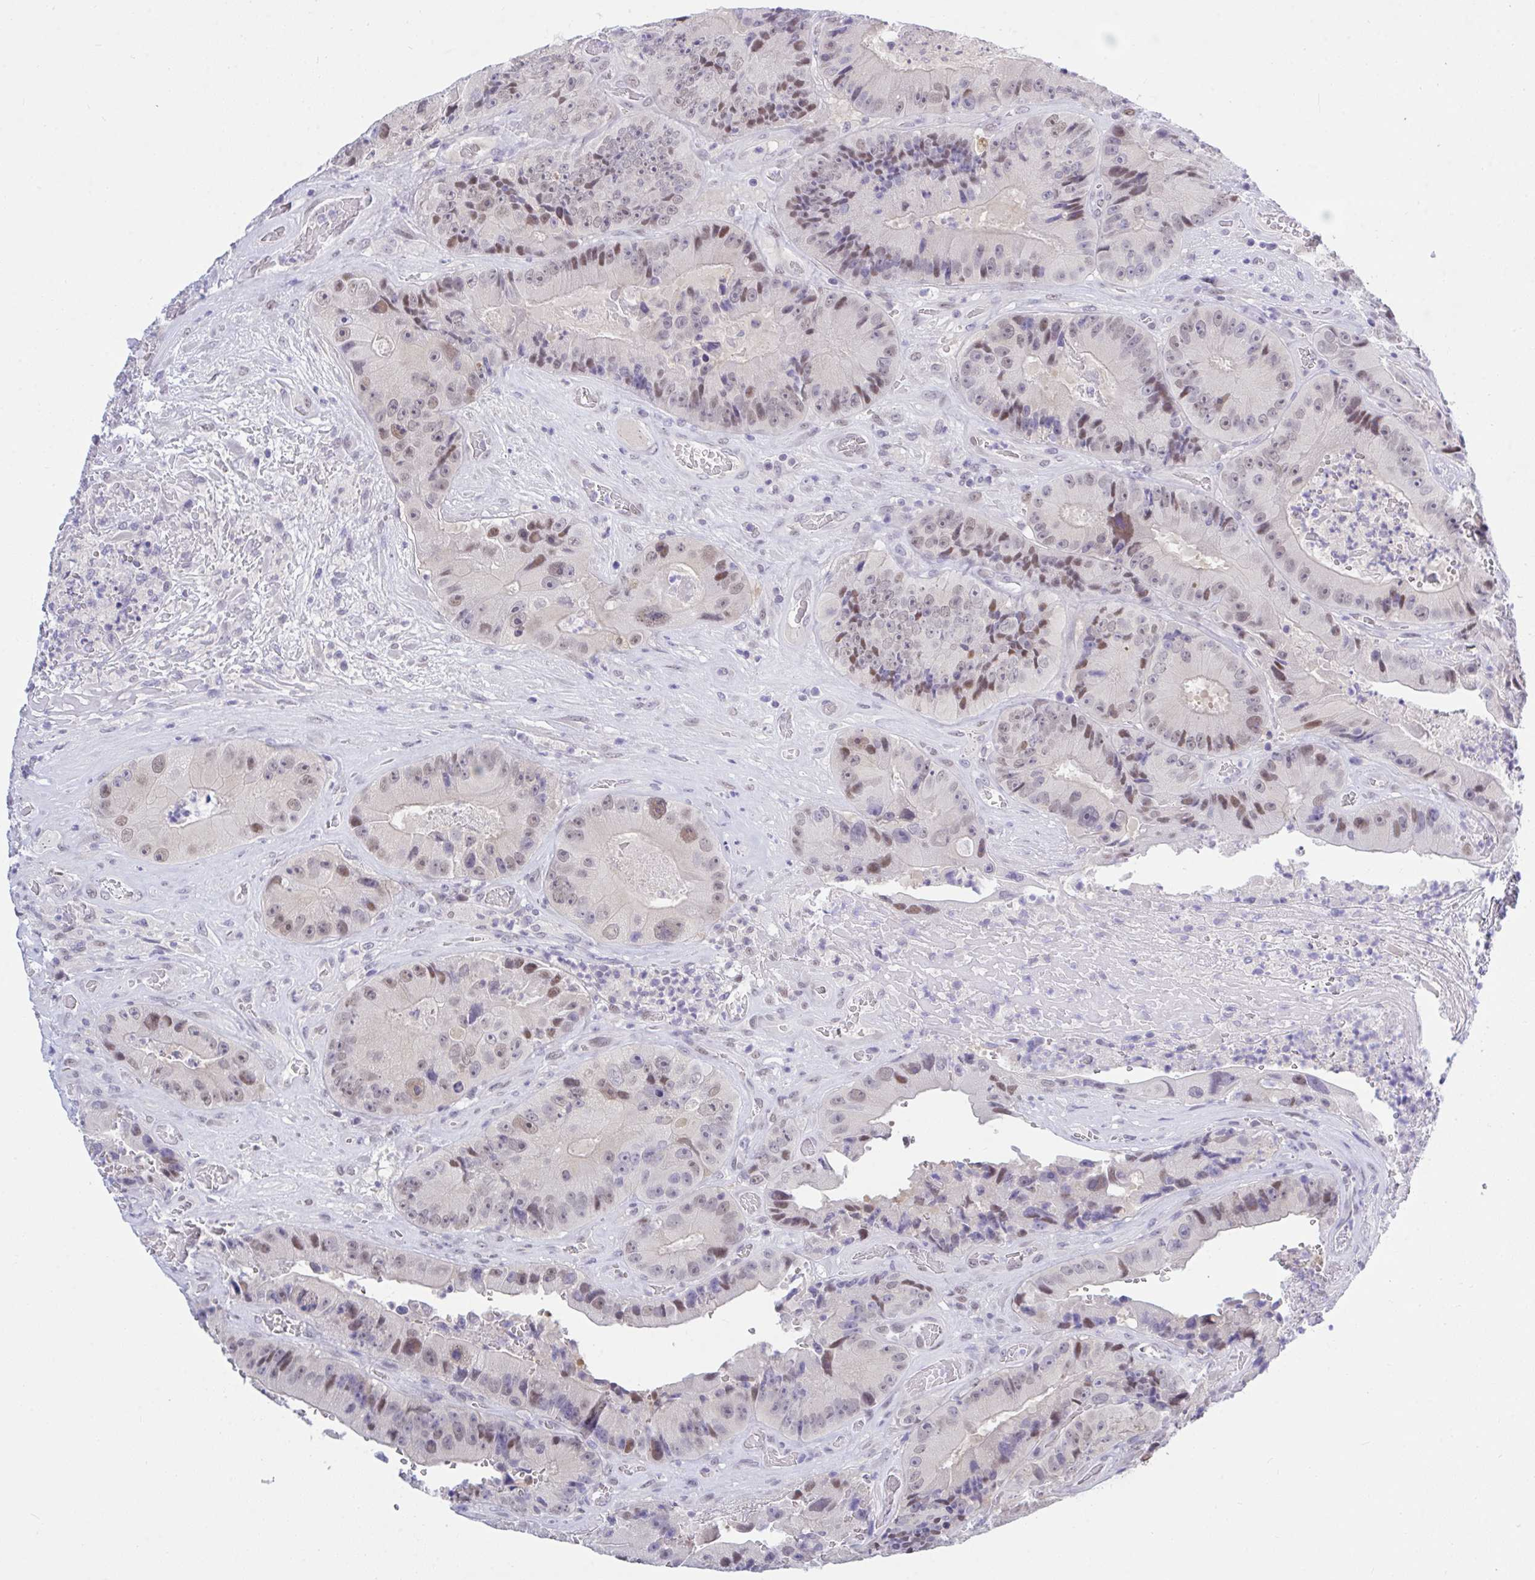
{"staining": {"intensity": "weak", "quantity": ">75%", "location": "nuclear"}, "tissue": "colorectal cancer", "cell_type": "Tumor cells", "image_type": "cancer", "snomed": [{"axis": "morphology", "description": "Adenocarcinoma, NOS"}, {"axis": "topography", "description": "Colon"}], "caption": "Human colorectal adenocarcinoma stained for a protein (brown) demonstrates weak nuclear positive positivity in about >75% of tumor cells.", "gene": "THOP1", "patient": {"sex": "female", "age": 86}}